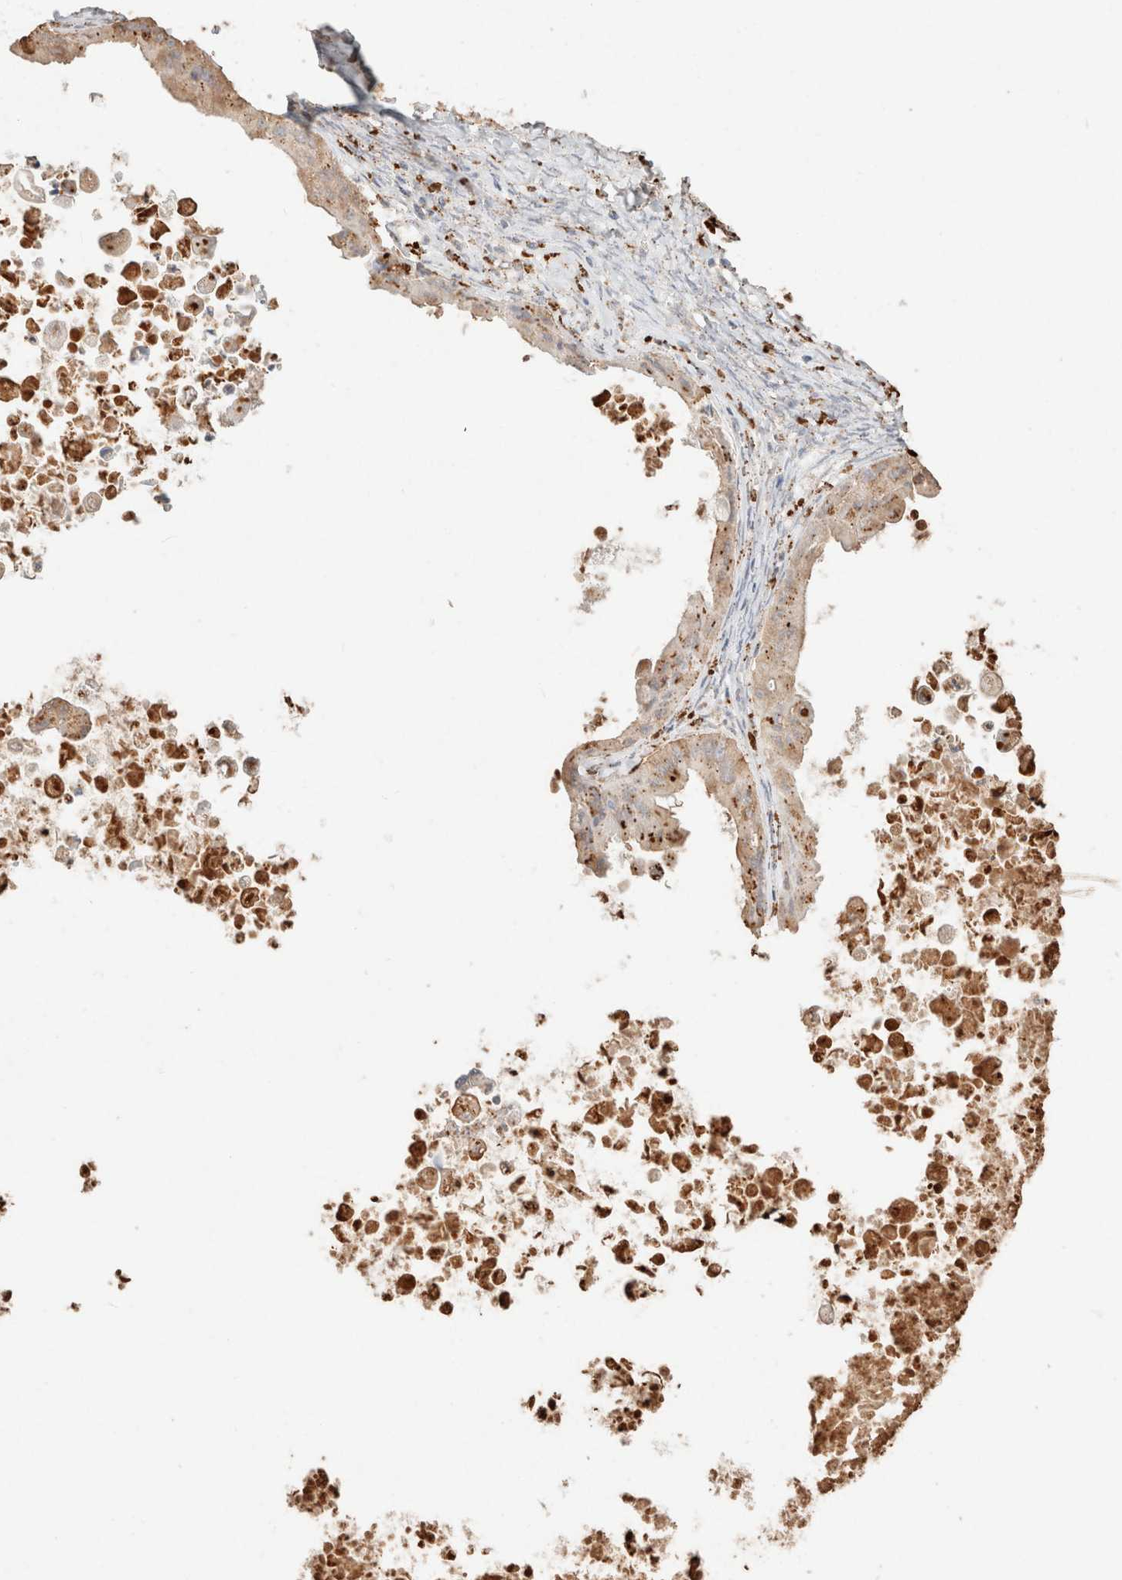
{"staining": {"intensity": "weak", "quantity": "25%-75%", "location": "cytoplasmic/membranous,nuclear"}, "tissue": "ovarian cancer", "cell_type": "Tumor cells", "image_type": "cancer", "snomed": [{"axis": "morphology", "description": "Cystadenocarcinoma, mucinous, NOS"}, {"axis": "topography", "description": "Ovary"}], "caption": "Ovarian cancer (mucinous cystadenocarcinoma) stained for a protein (brown) demonstrates weak cytoplasmic/membranous and nuclear positive staining in approximately 25%-75% of tumor cells.", "gene": "CTSC", "patient": {"sex": "female", "age": 37}}